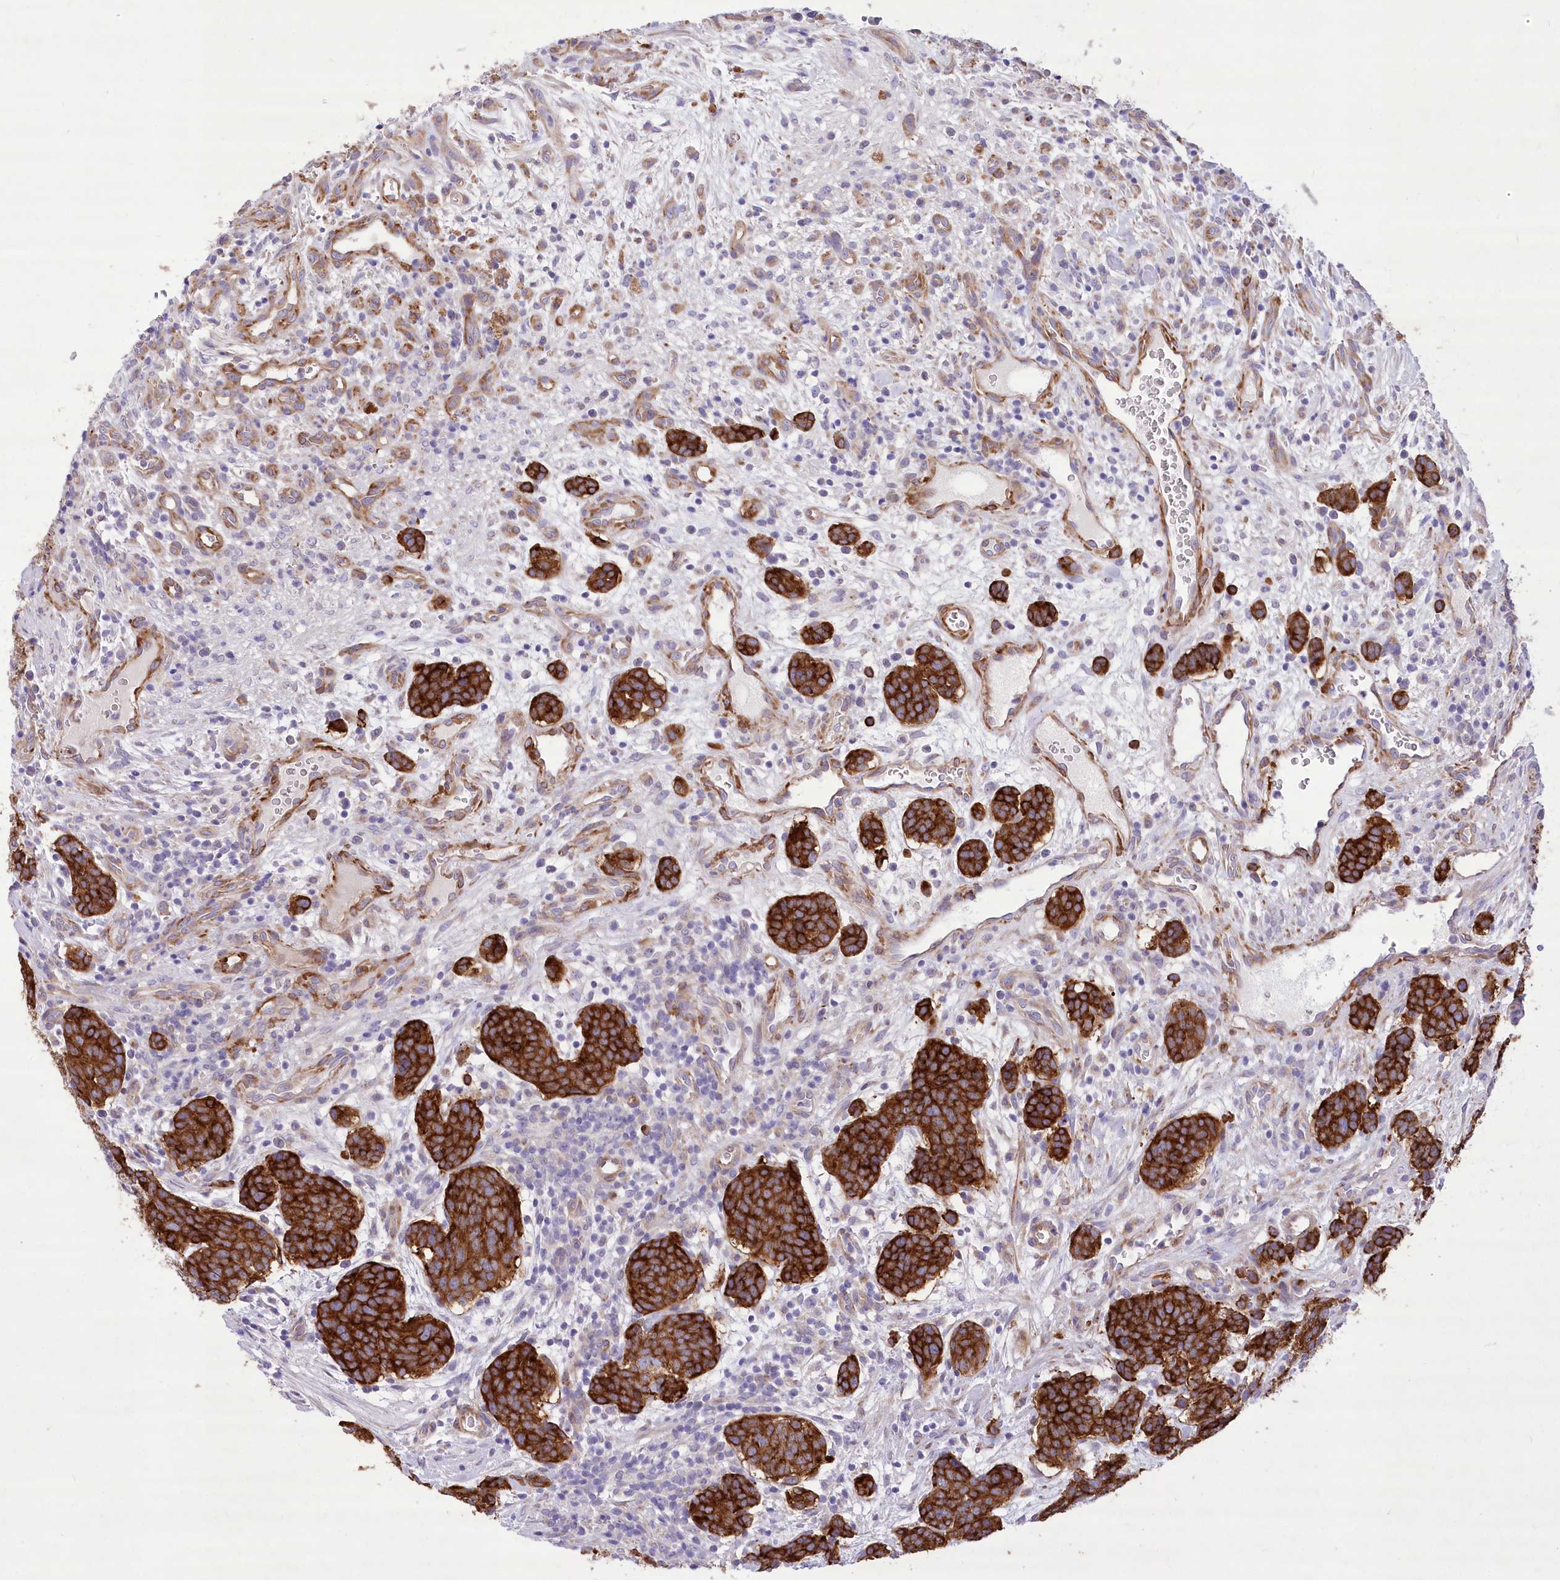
{"staining": {"intensity": "strong", "quantity": ">75%", "location": "cytoplasmic/membranous"}, "tissue": "carcinoid", "cell_type": "Tumor cells", "image_type": "cancer", "snomed": [{"axis": "morphology", "description": "Carcinoid, malignant, NOS"}, {"axis": "topography", "description": "Lung"}], "caption": "A high amount of strong cytoplasmic/membranous staining is appreciated in approximately >75% of tumor cells in carcinoid tissue.", "gene": "ANGPTL3", "patient": {"sex": "female", "age": 46}}